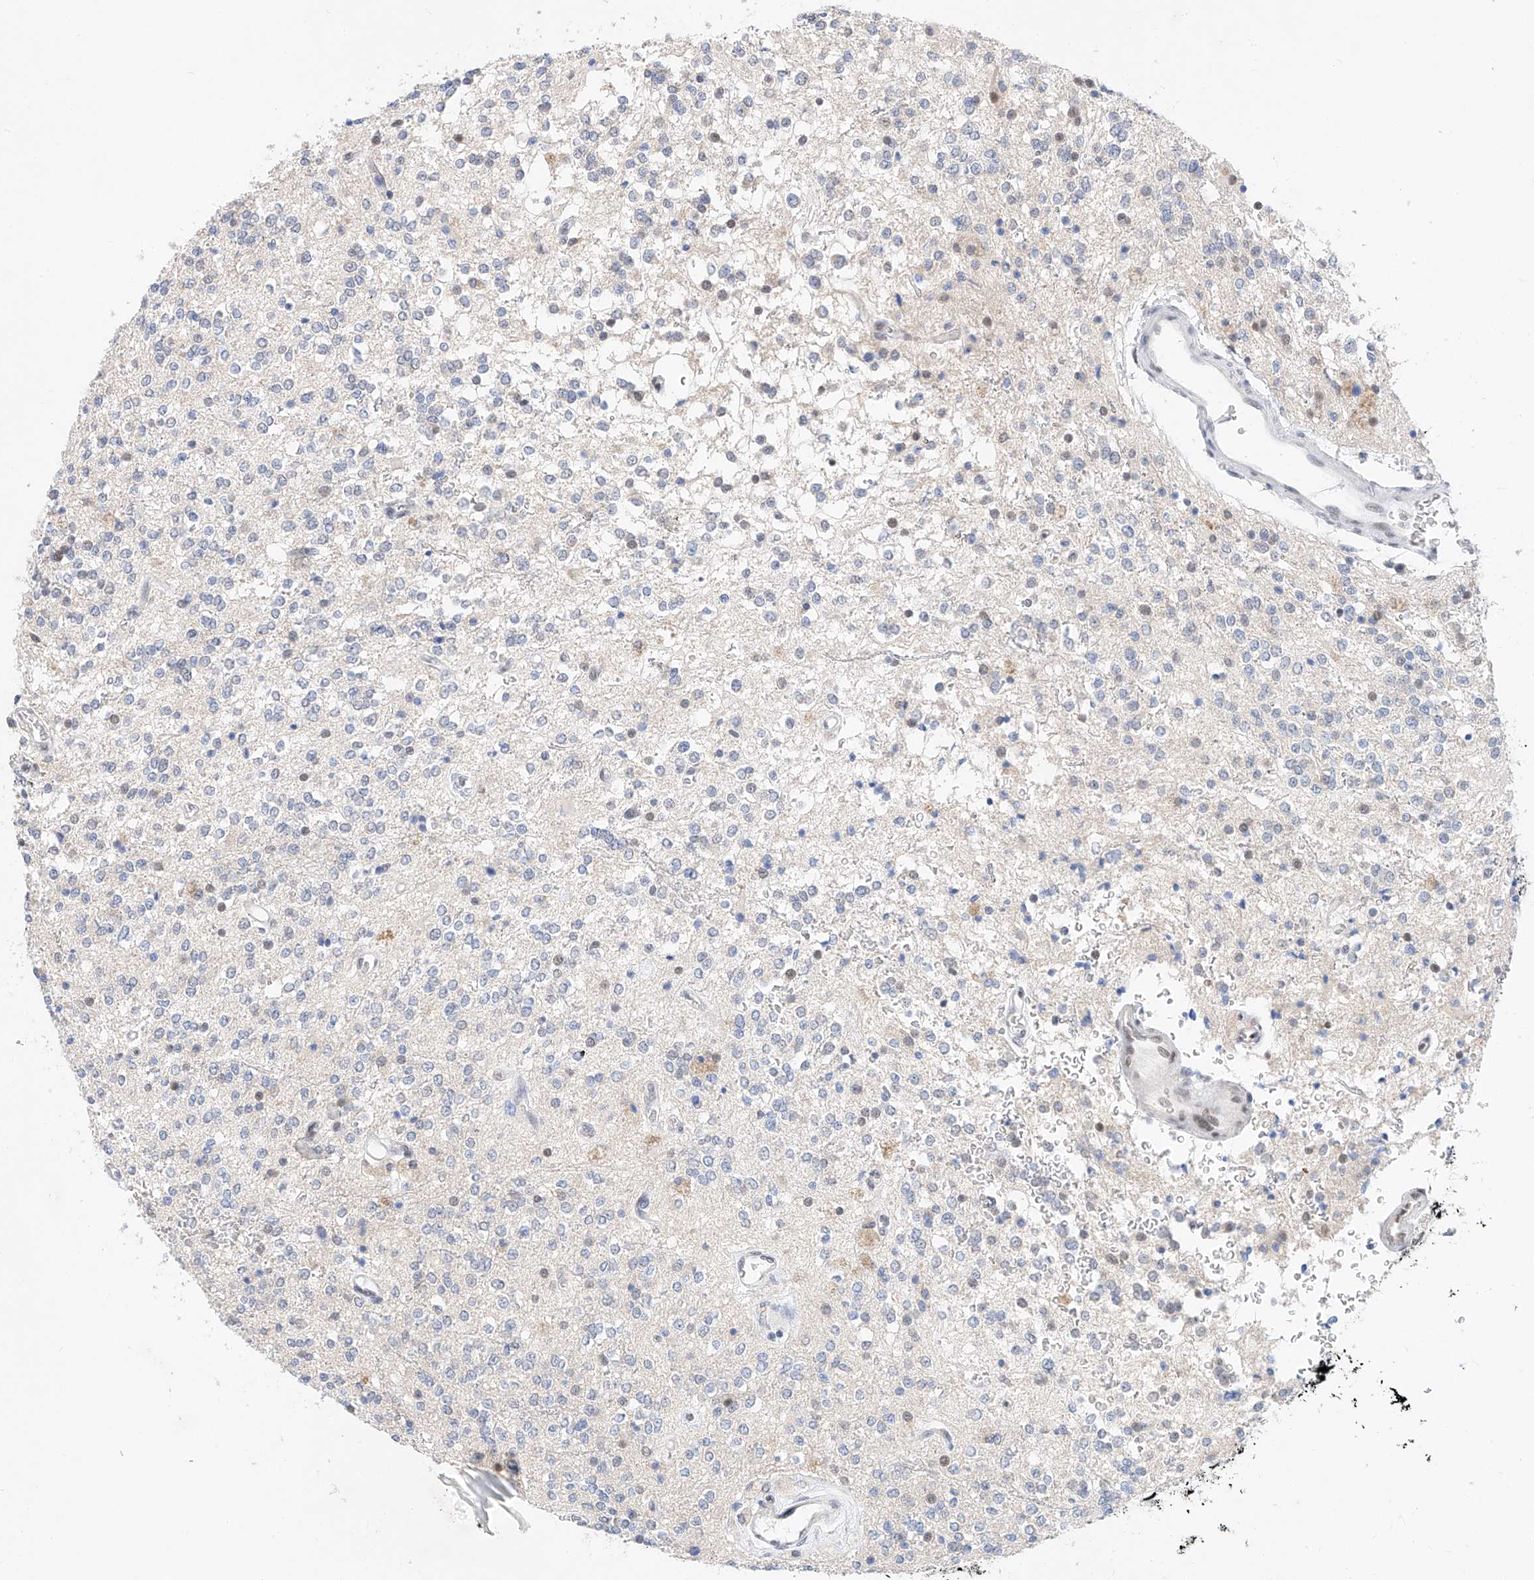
{"staining": {"intensity": "negative", "quantity": "none", "location": "none"}, "tissue": "glioma", "cell_type": "Tumor cells", "image_type": "cancer", "snomed": [{"axis": "morphology", "description": "Glioma, malignant, High grade"}, {"axis": "topography", "description": "Brain"}], "caption": "High magnification brightfield microscopy of malignant high-grade glioma stained with DAB (3,3'-diaminobenzidine) (brown) and counterstained with hematoxylin (blue): tumor cells show no significant staining.", "gene": "KCNJ1", "patient": {"sex": "male", "age": 34}}